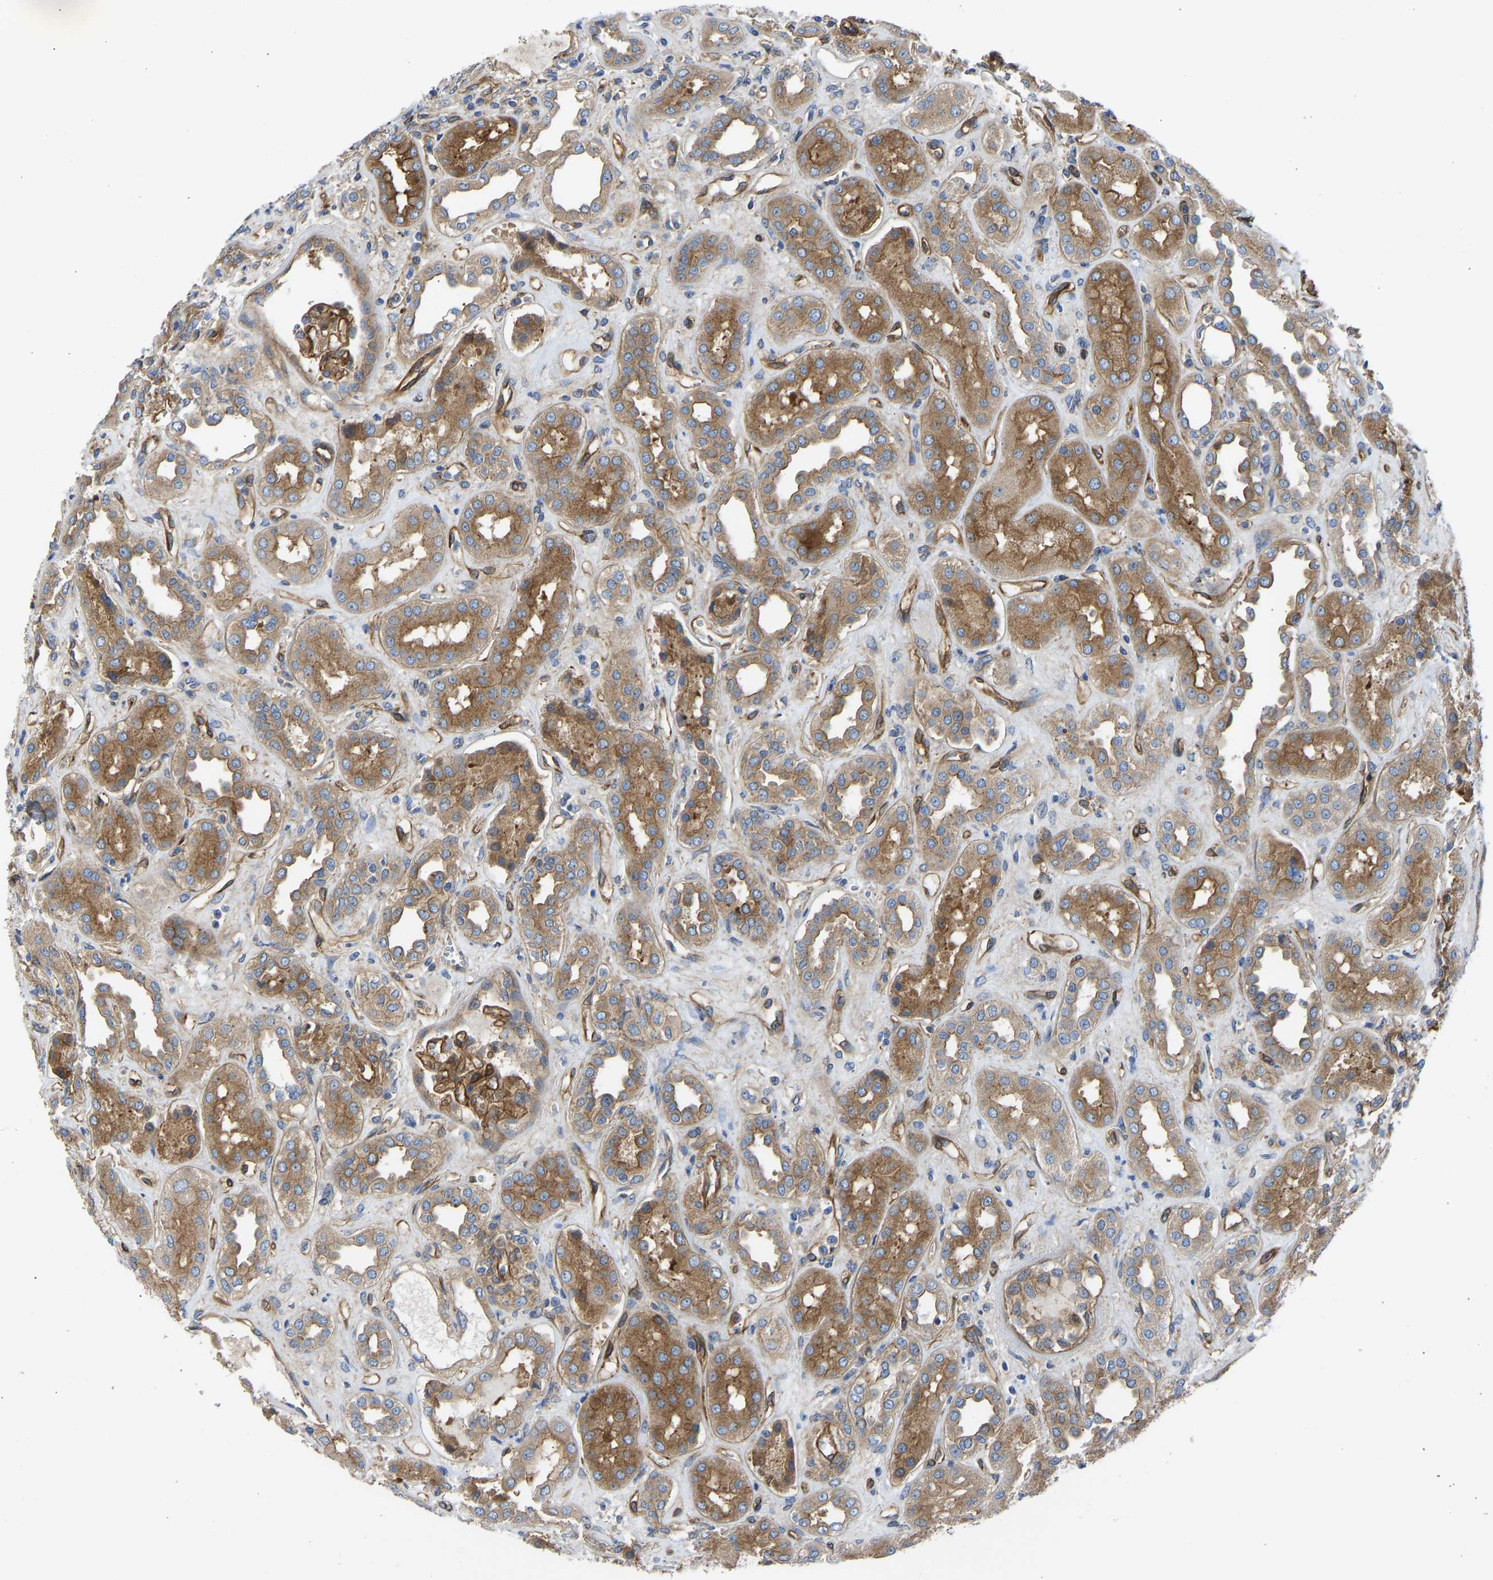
{"staining": {"intensity": "moderate", "quantity": ">75%", "location": "cytoplasmic/membranous"}, "tissue": "kidney", "cell_type": "Cells in glomeruli", "image_type": "normal", "snomed": [{"axis": "morphology", "description": "Normal tissue, NOS"}, {"axis": "topography", "description": "Kidney"}], "caption": "A brown stain shows moderate cytoplasmic/membranous staining of a protein in cells in glomeruli of unremarkable kidney. (brown staining indicates protein expression, while blue staining denotes nuclei).", "gene": "MYO1C", "patient": {"sex": "male", "age": 59}}